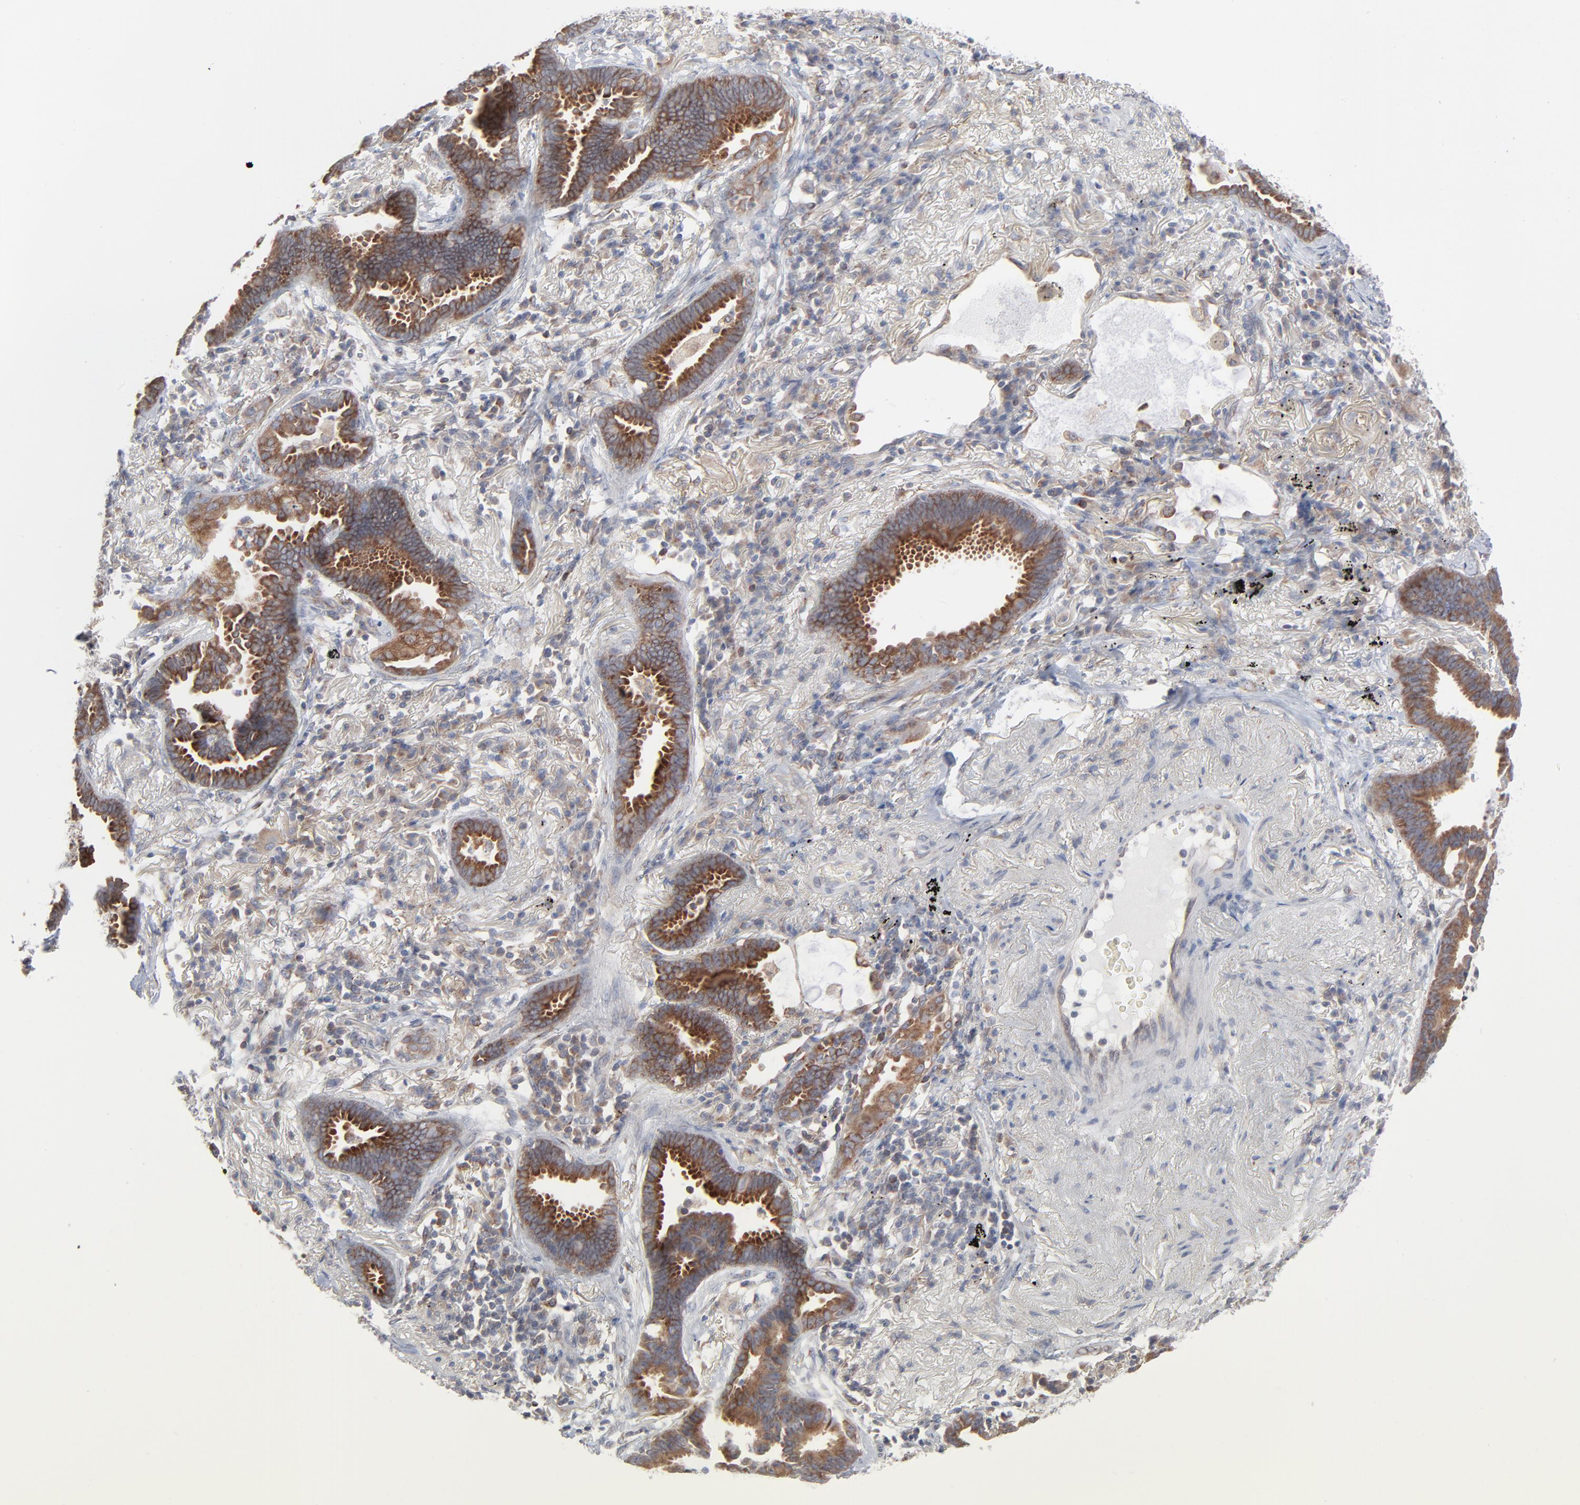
{"staining": {"intensity": "strong", "quantity": ">75%", "location": "cytoplasmic/membranous"}, "tissue": "lung cancer", "cell_type": "Tumor cells", "image_type": "cancer", "snomed": [{"axis": "morphology", "description": "Adenocarcinoma, NOS"}, {"axis": "topography", "description": "Lung"}], "caption": "Immunohistochemical staining of lung cancer shows high levels of strong cytoplasmic/membranous protein staining in about >75% of tumor cells.", "gene": "KDSR", "patient": {"sex": "female", "age": 64}}